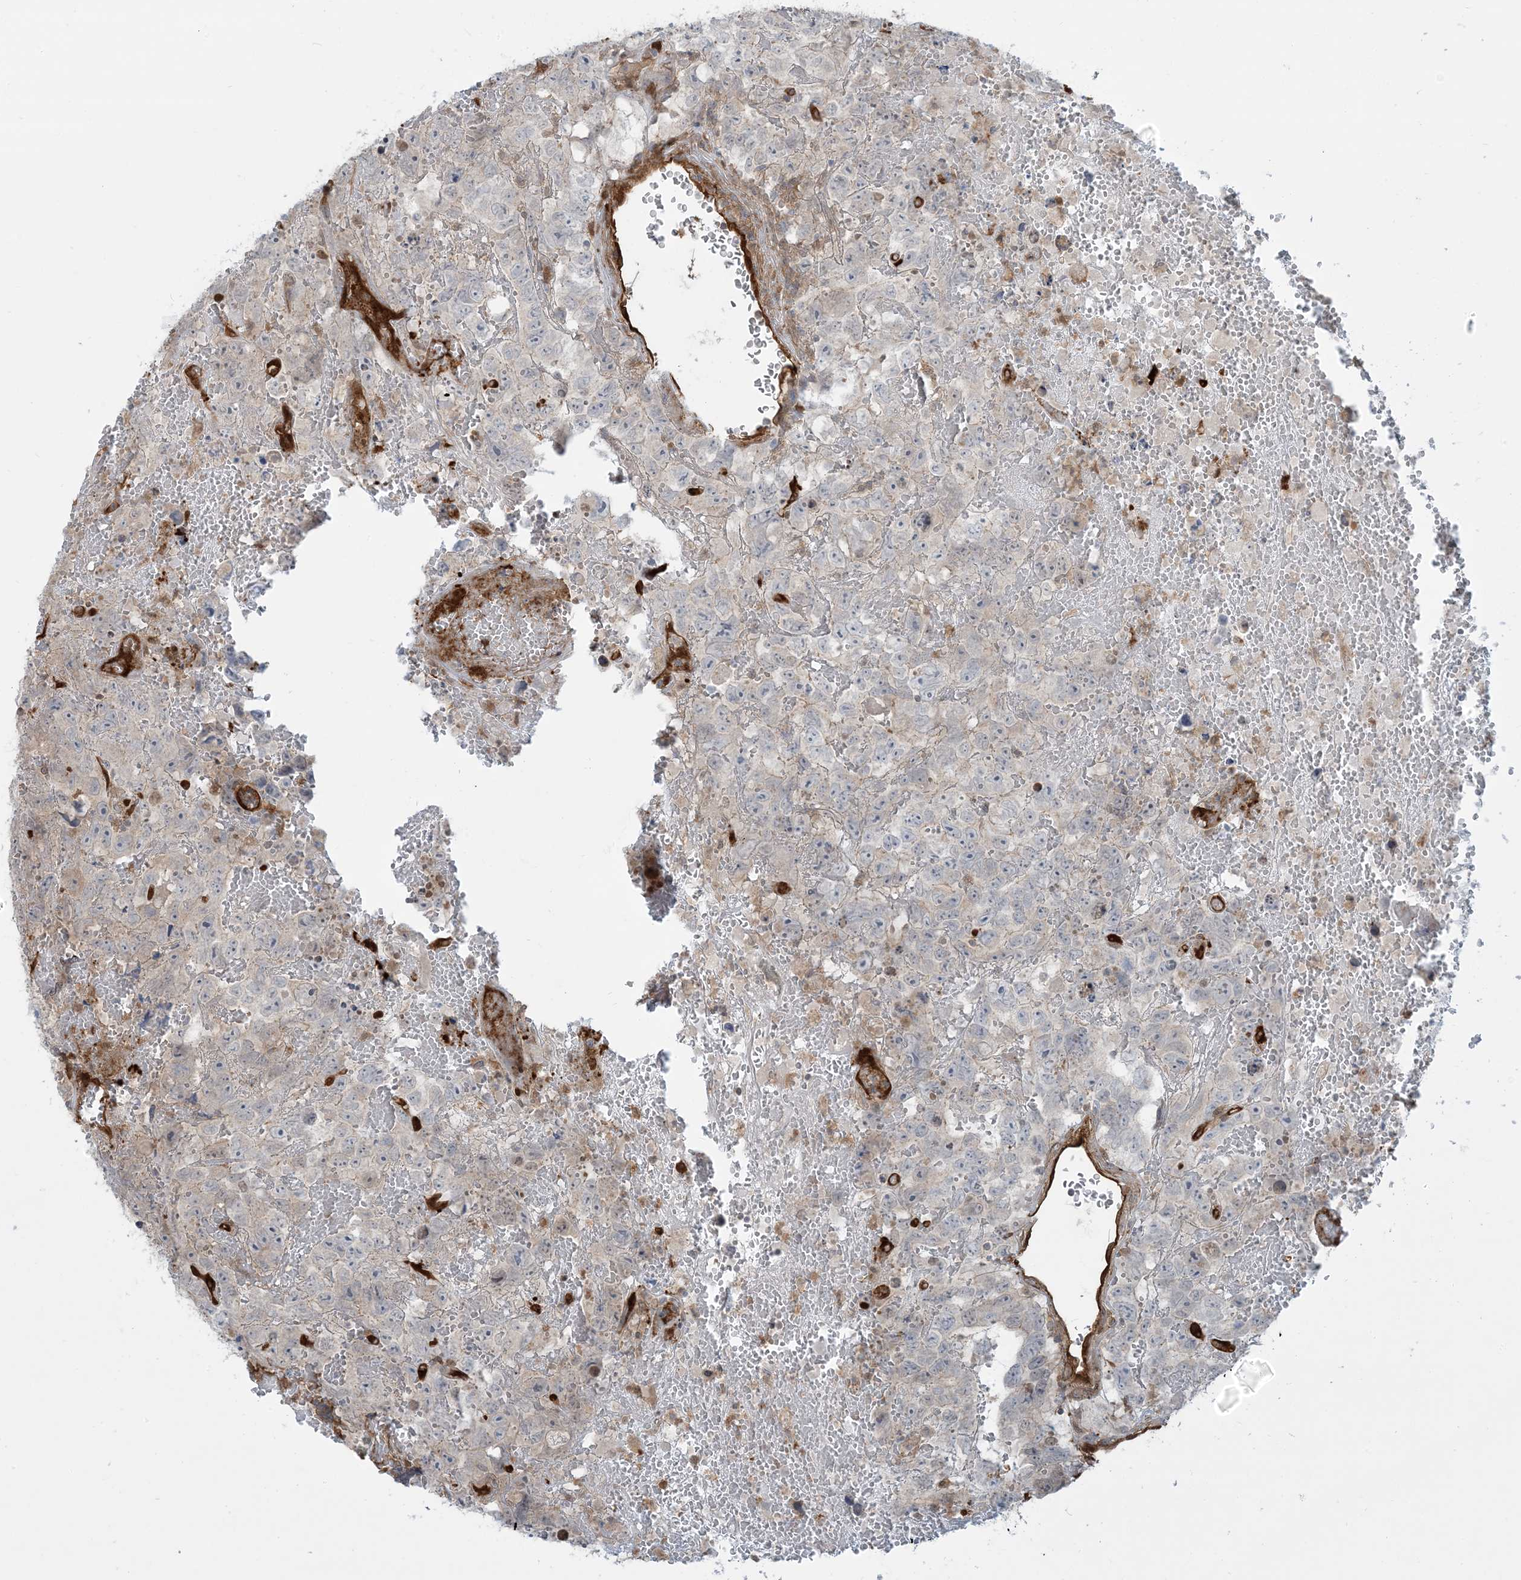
{"staining": {"intensity": "negative", "quantity": "none", "location": "none"}, "tissue": "testis cancer", "cell_type": "Tumor cells", "image_type": "cancer", "snomed": [{"axis": "morphology", "description": "Carcinoma, Embryonal, NOS"}, {"axis": "topography", "description": "Testis"}], "caption": "An immunohistochemistry image of embryonal carcinoma (testis) is shown. There is no staining in tumor cells of embryonal carcinoma (testis).", "gene": "PPM1F", "patient": {"sex": "male", "age": 45}}